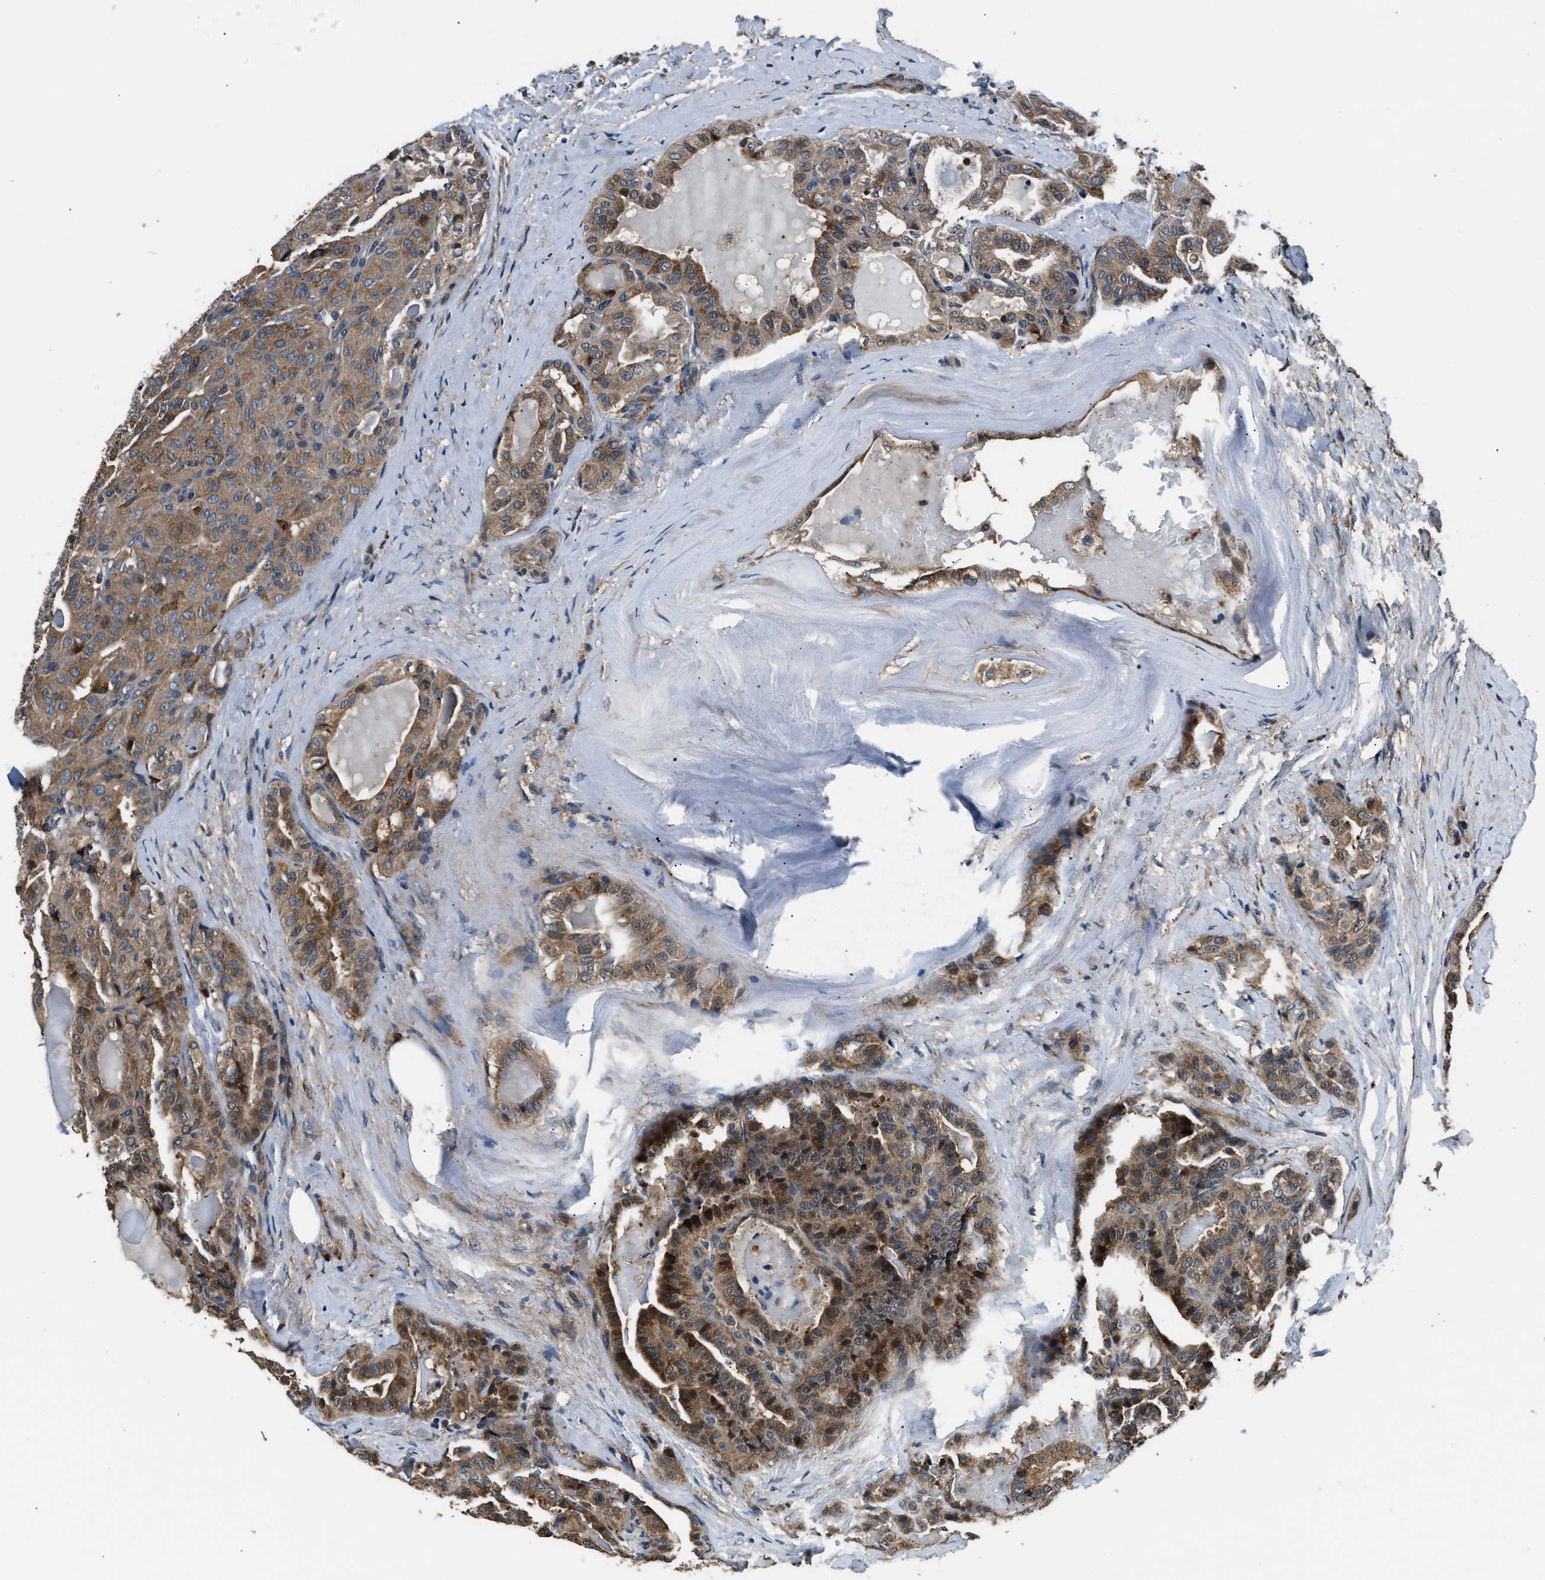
{"staining": {"intensity": "moderate", "quantity": ">75%", "location": "cytoplasmic/membranous"}, "tissue": "thyroid cancer", "cell_type": "Tumor cells", "image_type": "cancer", "snomed": [{"axis": "morphology", "description": "Papillary adenocarcinoma, NOS"}, {"axis": "topography", "description": "Thyroid gland"}], "caption": "Protein staining of papillary adenocarcinoma (thyroid) tissue shows moderate cytoplasmic/membranous staining in about >75% of tumor cells.", "gene": "IMPDH2", "patient": {"sex": "male", "age": 77}}